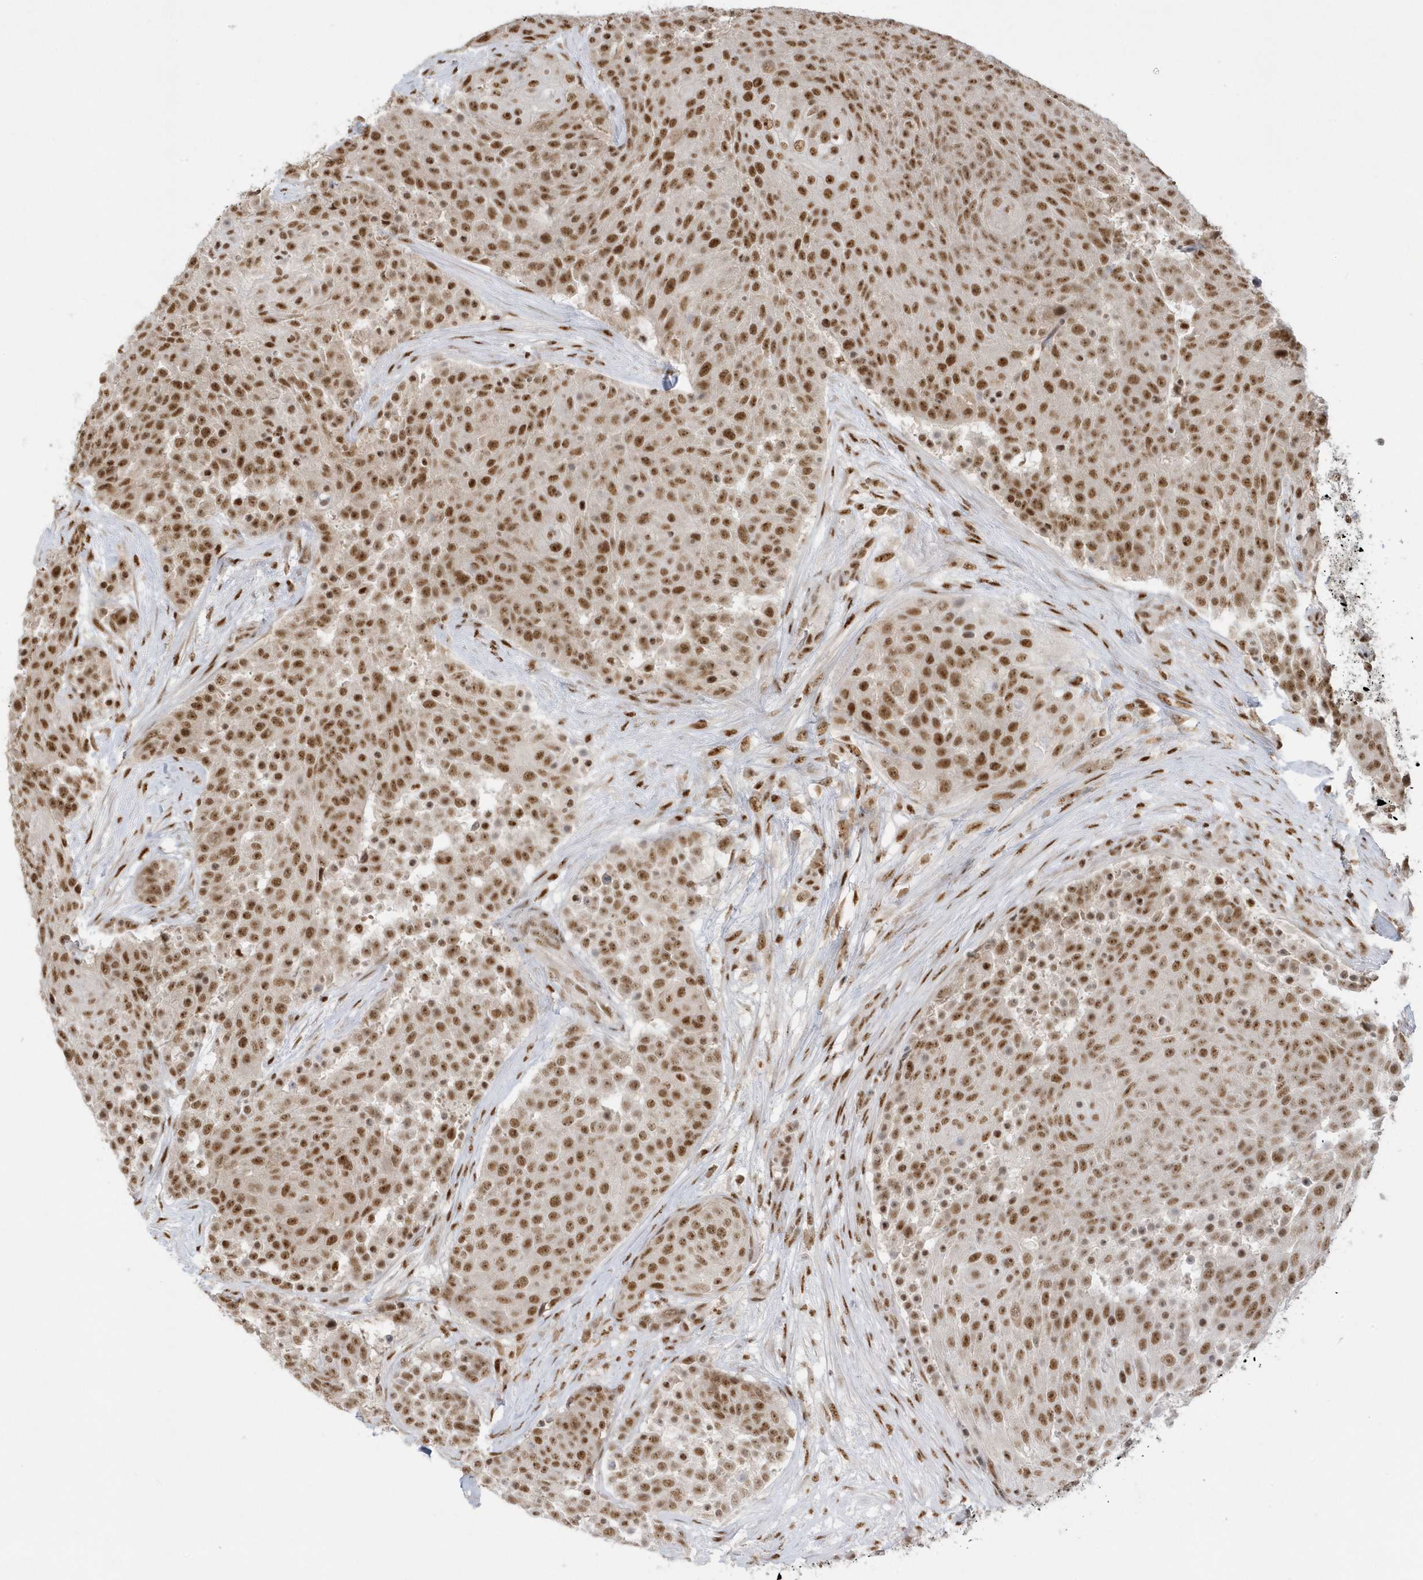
{"staining": {"intensity": "strong", "quantity": ">75%", "location": "nuclear"}, "tissue": "urothelial cancer", "cell_type": "Tumor cells", "image_type": "cancer", "snomed": [{"axis": "morphology", "description": "Urothelial carcinoma, High grade"}, {"axis": "topography", "description": "Urinary bladder"}], "caption": "Immunohistochemical staining of urothelial cancer exhibits high levels of strong nuclear protein staining in approximately >75% of tumor cells. The staining was performed using DAB (3,3'-diaminobenzidine) to visualize the protein expression in brown, while the nuclei were stained in blue with hematoxylin (Magnification: 20x).", "gene": "PPIL2", "patient": {"sex": "female", "age": 63}}